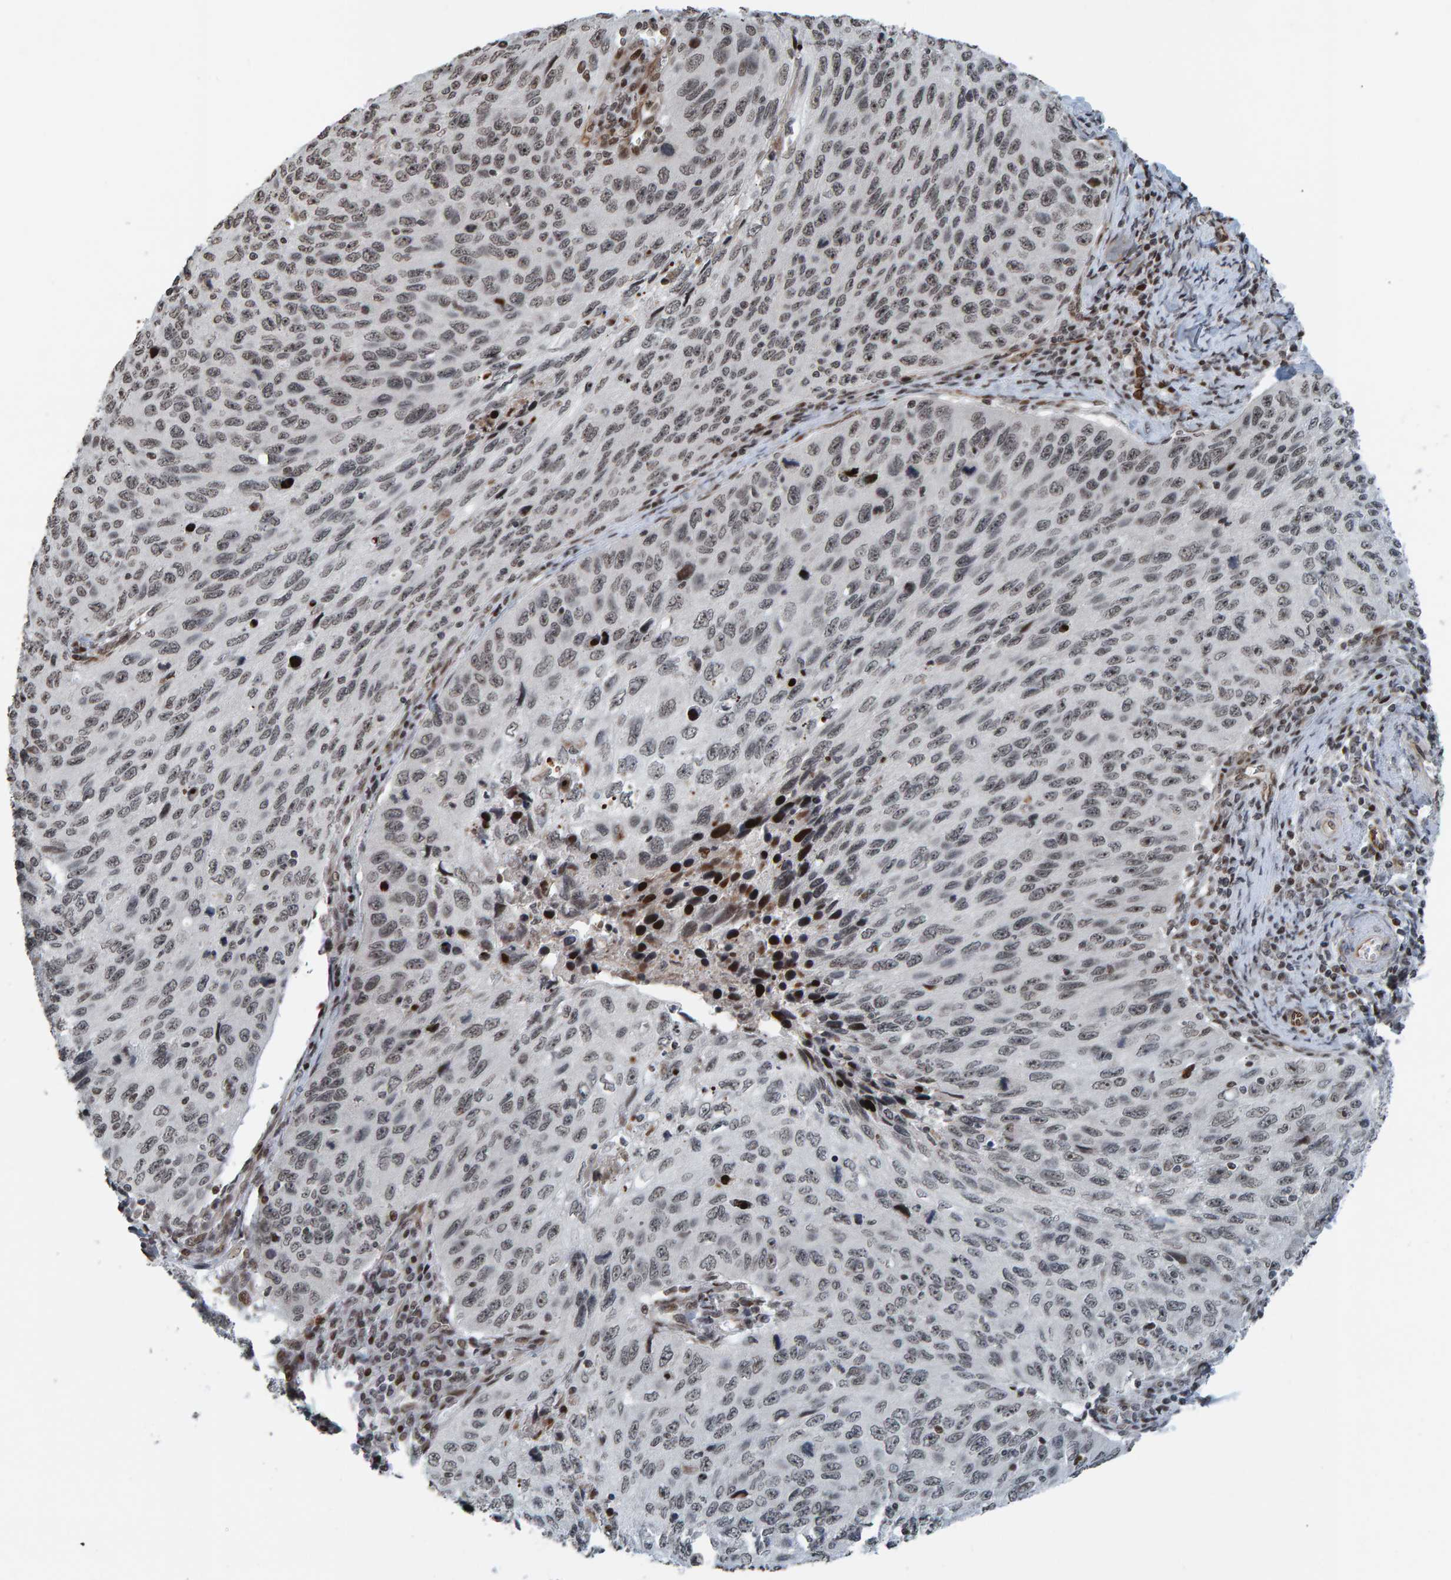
{"staining": {"intensity": "weak", "quantity": "<25%", "location": "nuclear"}, "tissue": "cervical cancer", "cell_type": "Tumor cells", "image_type": "cancer", "snomed": [{"axis": "morphology", "description": "Squamous cell carcinoma, NOS"}, {"axis": "topography", "description": "Cervix"}], "caption": "Immunohistochemistry histopathology image of human cervical squamous cell carcinoma stained for a protein (brown), which displays no positivity in tumor cells.", "gene": "ZNF366", "patient": {"sex": "female", "age": 53}}